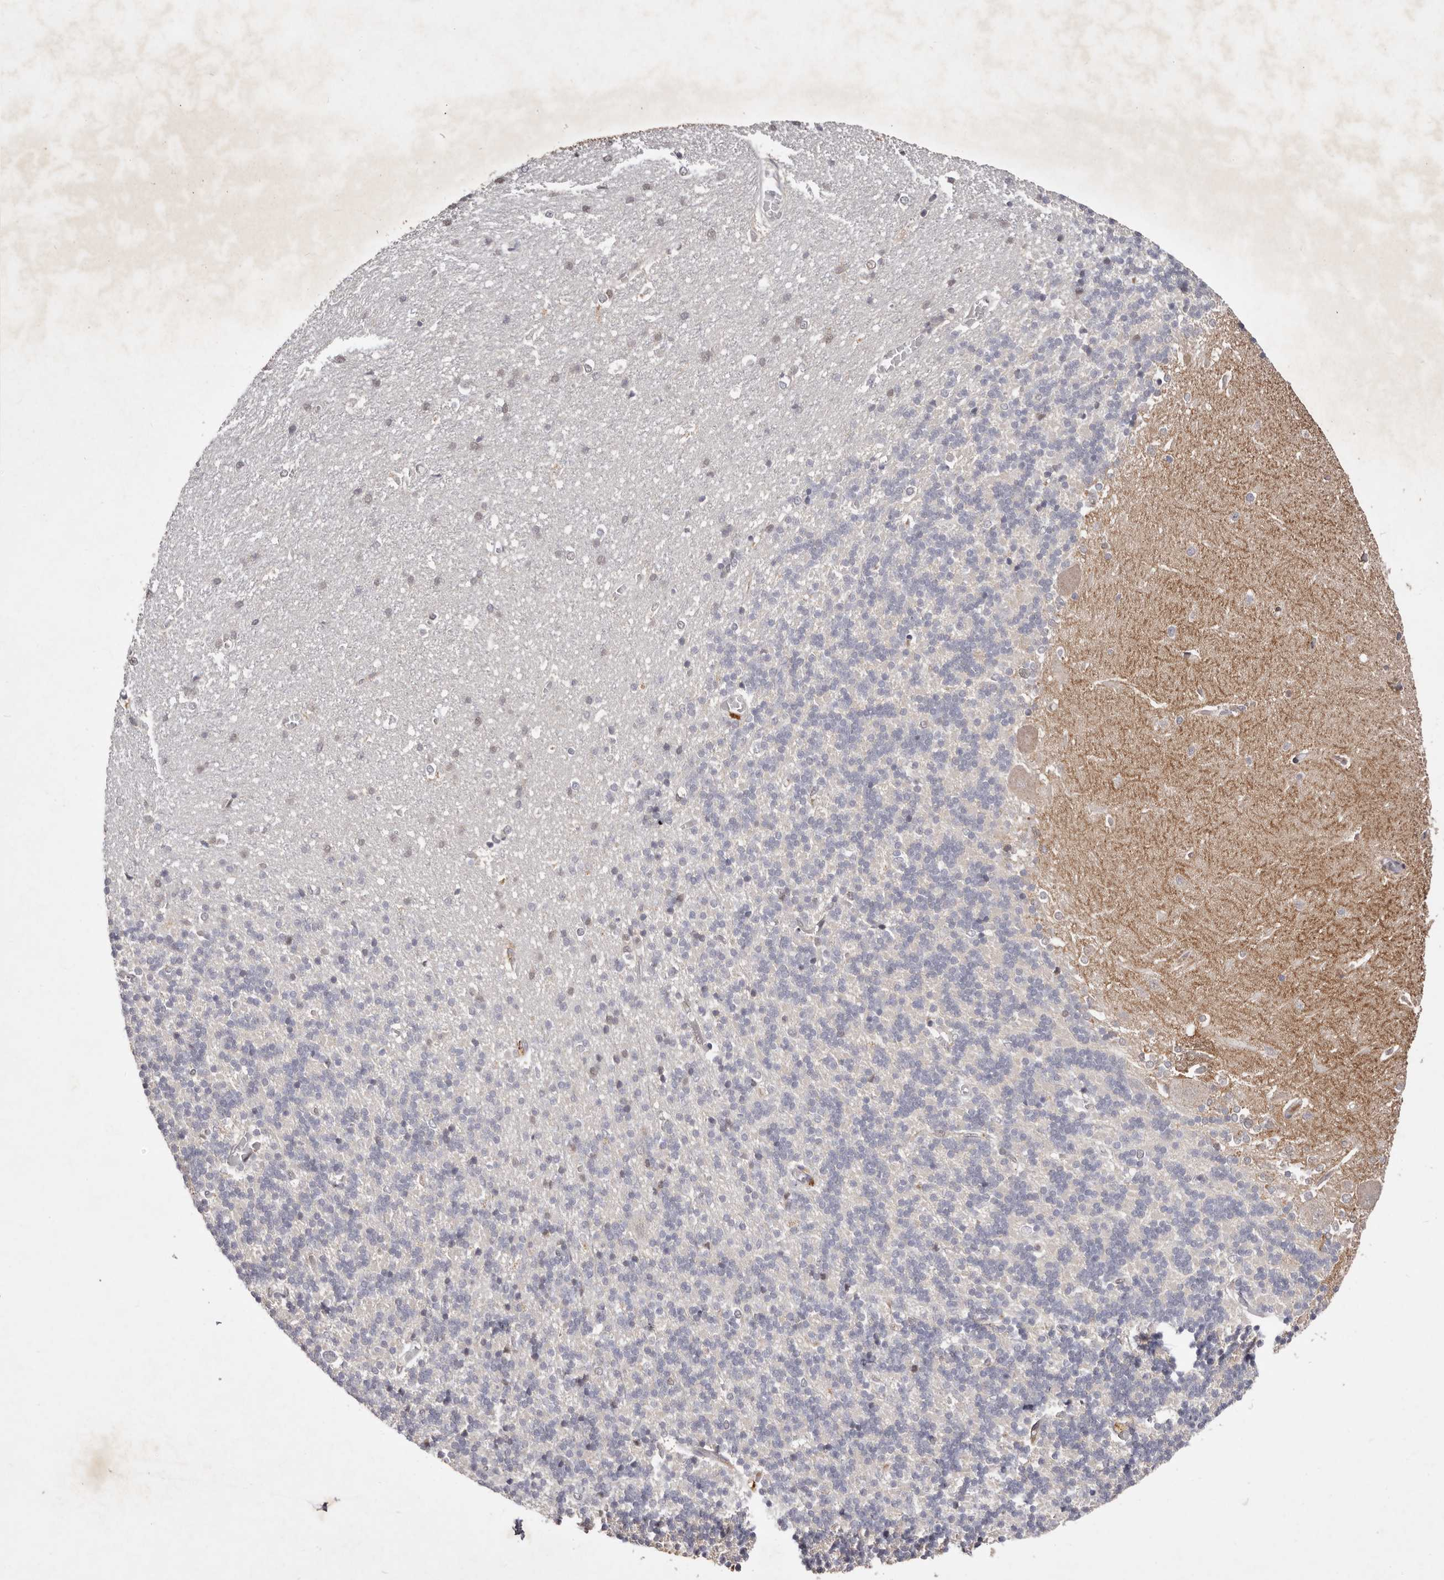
{"staining": {"intensity": "negative", "quantity": "none", "location": "none"}, "tissue": "cerebellum", "cell_type": "Cells in granular layer", "image_type": "normal", "snomed": [{"axis": "morphology", "description": "Normal tissue, NOS"}, {"axis": "topography", "description": "Cerebellum"}], "caption": "Cells in granular layer show no significant staining in normal cerebellum.", "gene": "KLF7", "patient": {"sex": "male", "age": 37}}